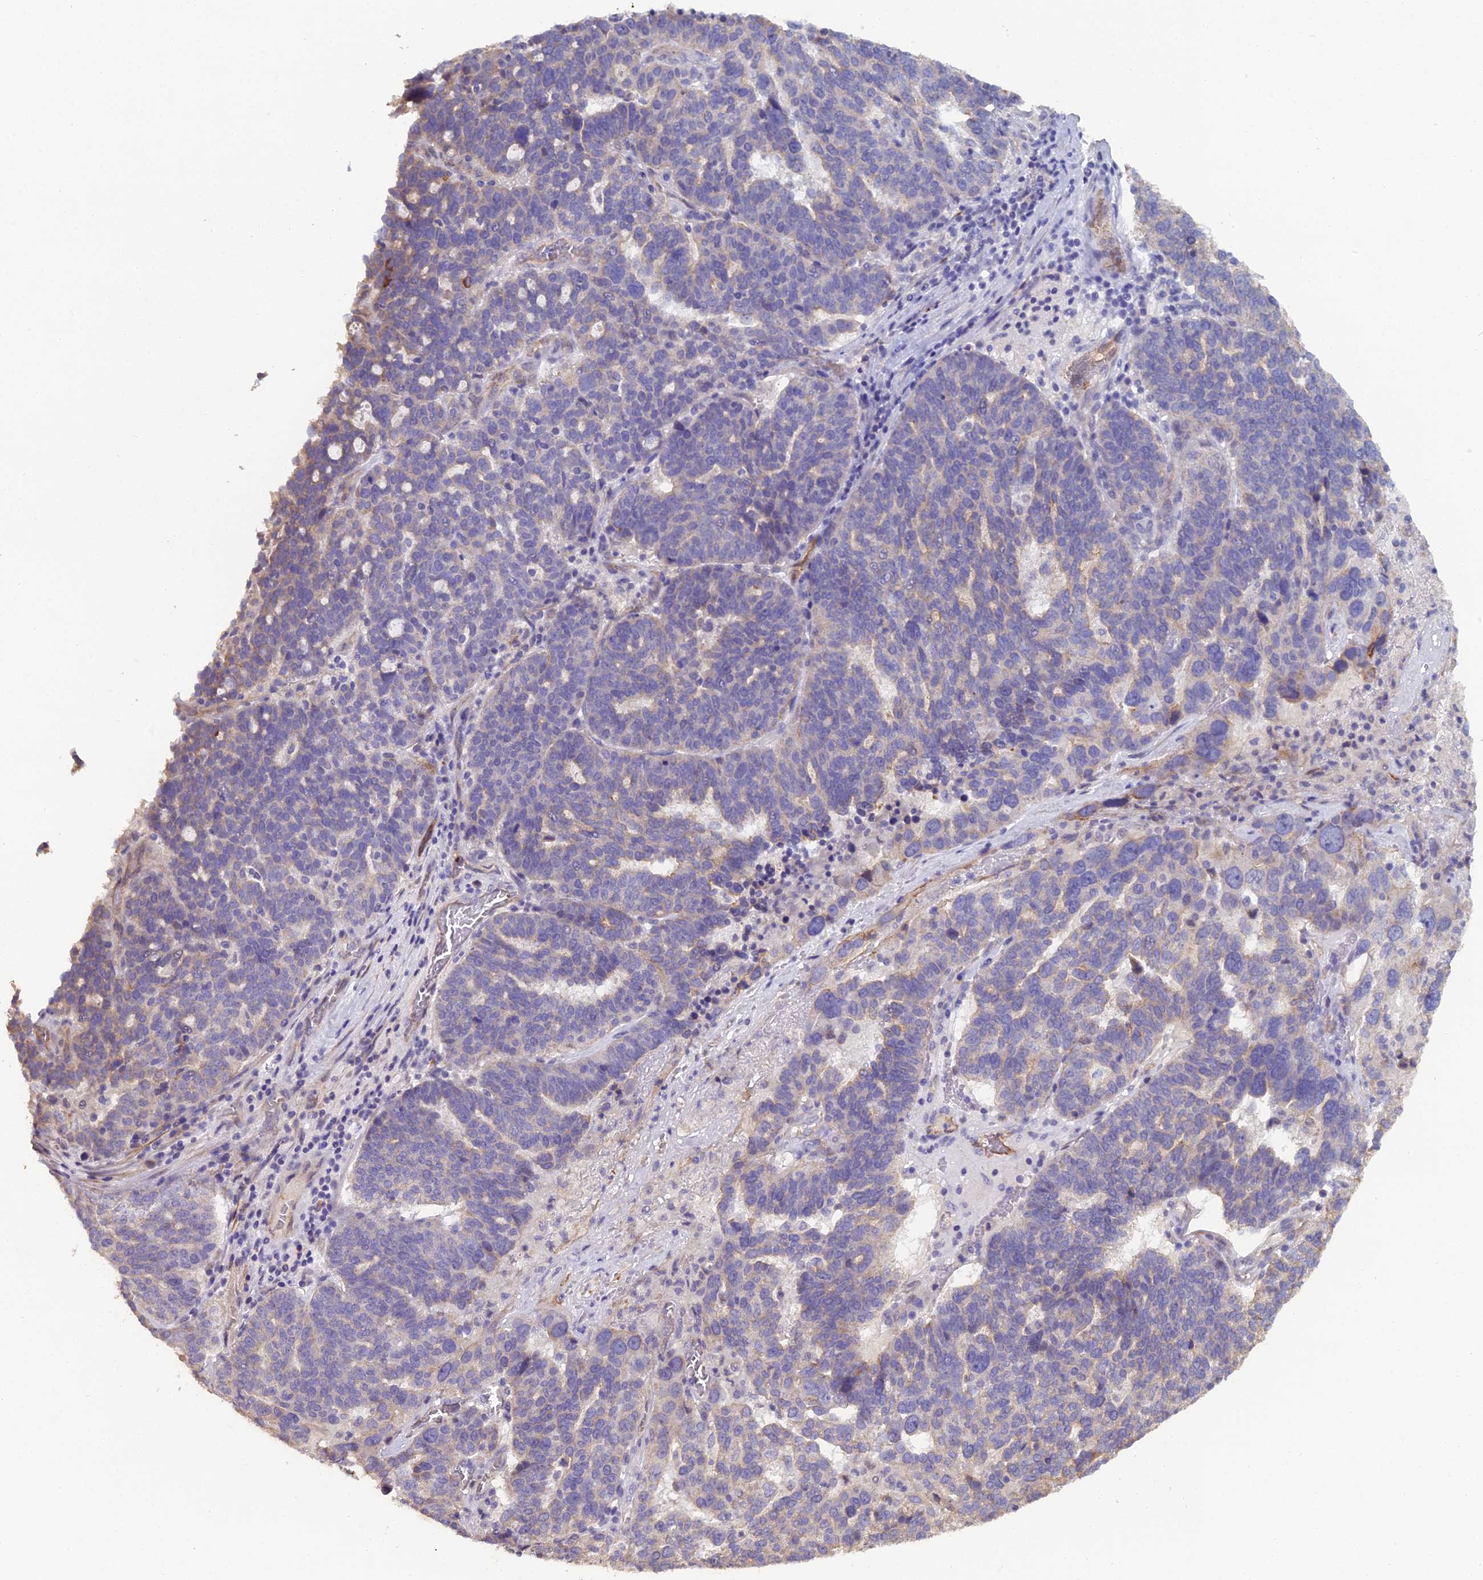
{"staining": {"intensity": "weak", "quantity": "<25%", "location": "cytoplasmic/membranous"}, "tissue": "ovarian cancer", "cell_type": "Tumor cells", "image_type": "cancer", "snomed": [{"axis": "morphology", "description": "Cystadenocarcinoma, serous, NOS"}, {"axis": "topography", "description": "Ovary"}], "caption": "The image shows no significant positivity in tumor cells of serous cystadenocarcinoma (ovarian).", "gene": "CFAP47", "patient": {"sex": "female", "age": 59}}